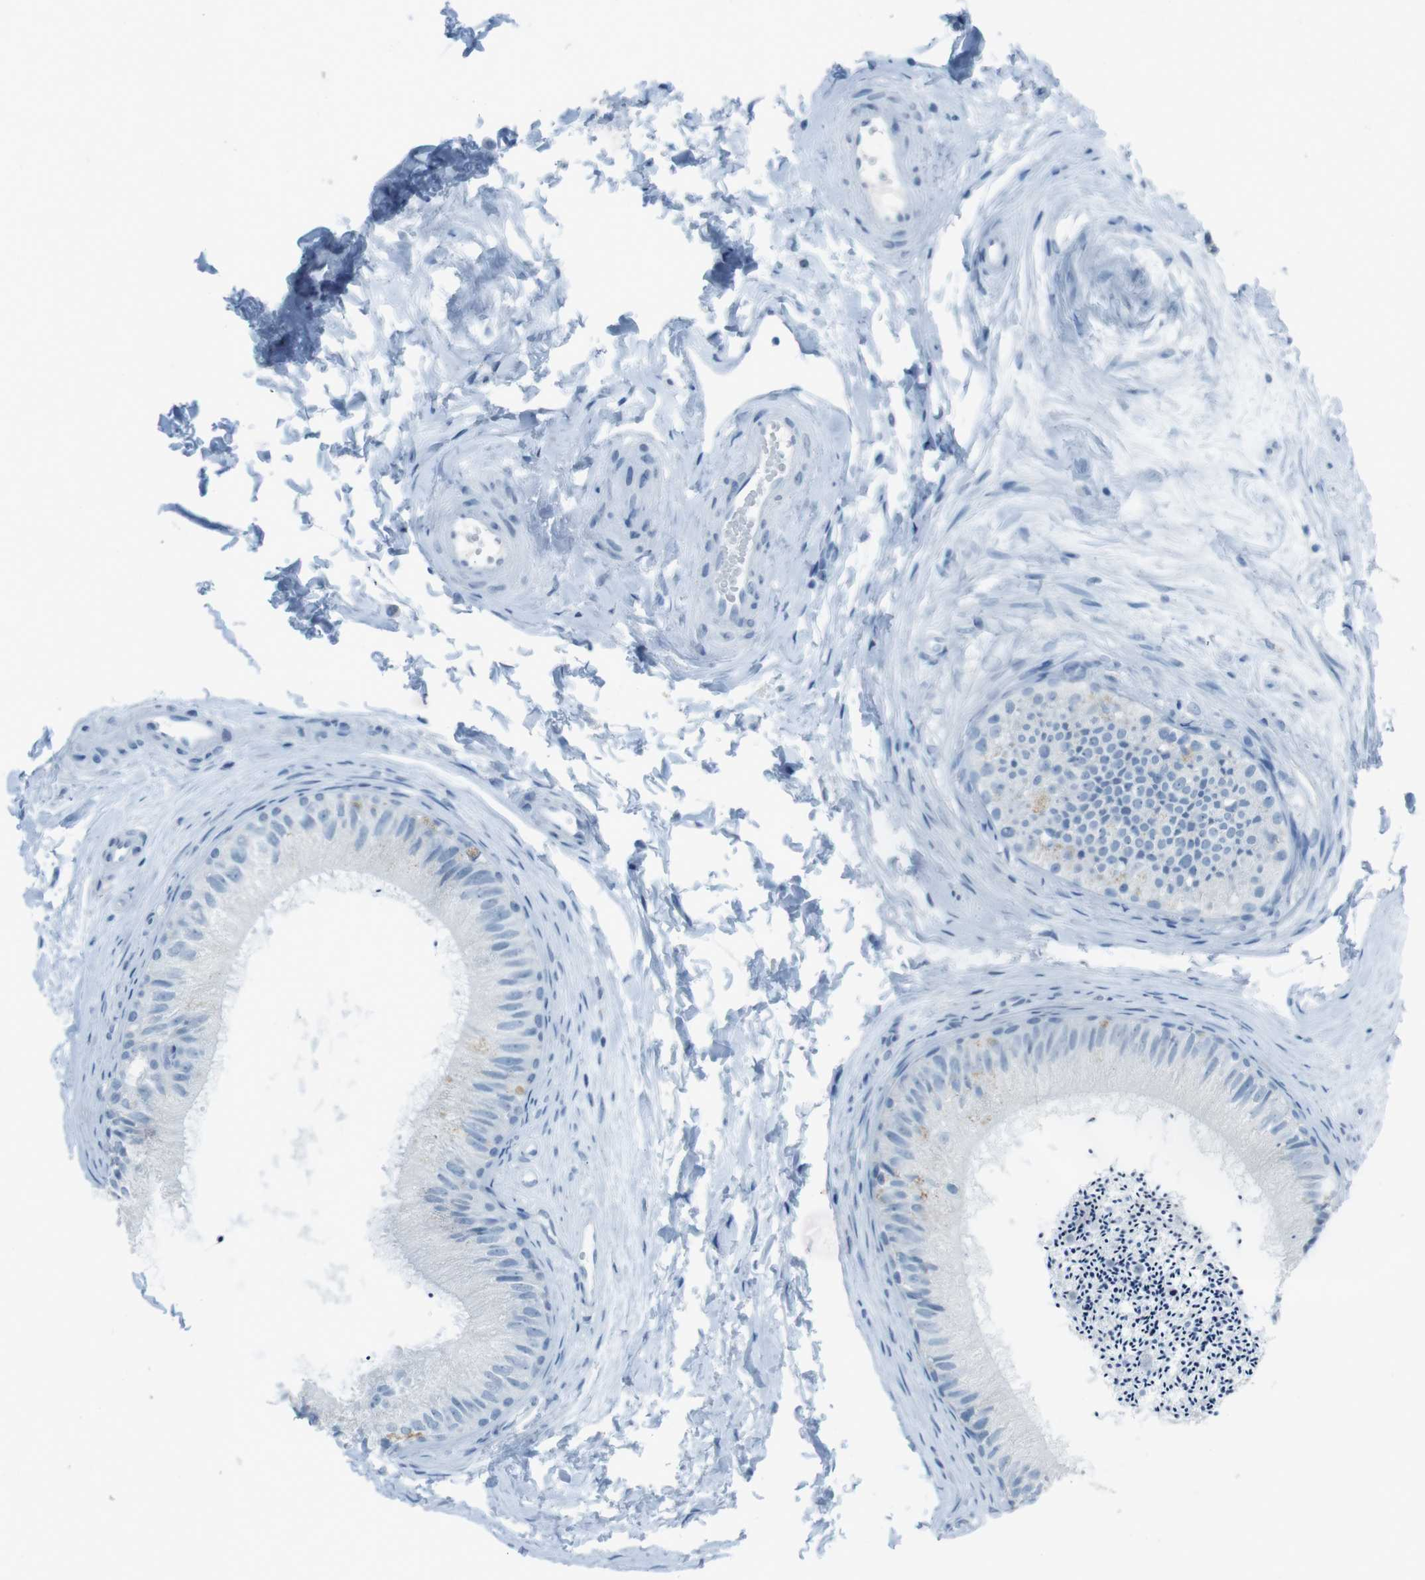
{"staining": {"intensity": "negative", "quantity": "none", "location": "none"}, "tissue": "epididymis", "cell_type": "Glandular cells", "image_type": "normal", "snomed": [{"axis": "morphology", "description": "Normal tissue, NOS"}, {"axis": "topography", "description": "Epididymis"}], "caption": "DAB immunohistochemical staining of benign epididymis reveals no significant staining in glandular cells.", "gene": "TMEM207", "patient": {"sex": "male", "age": 56}}